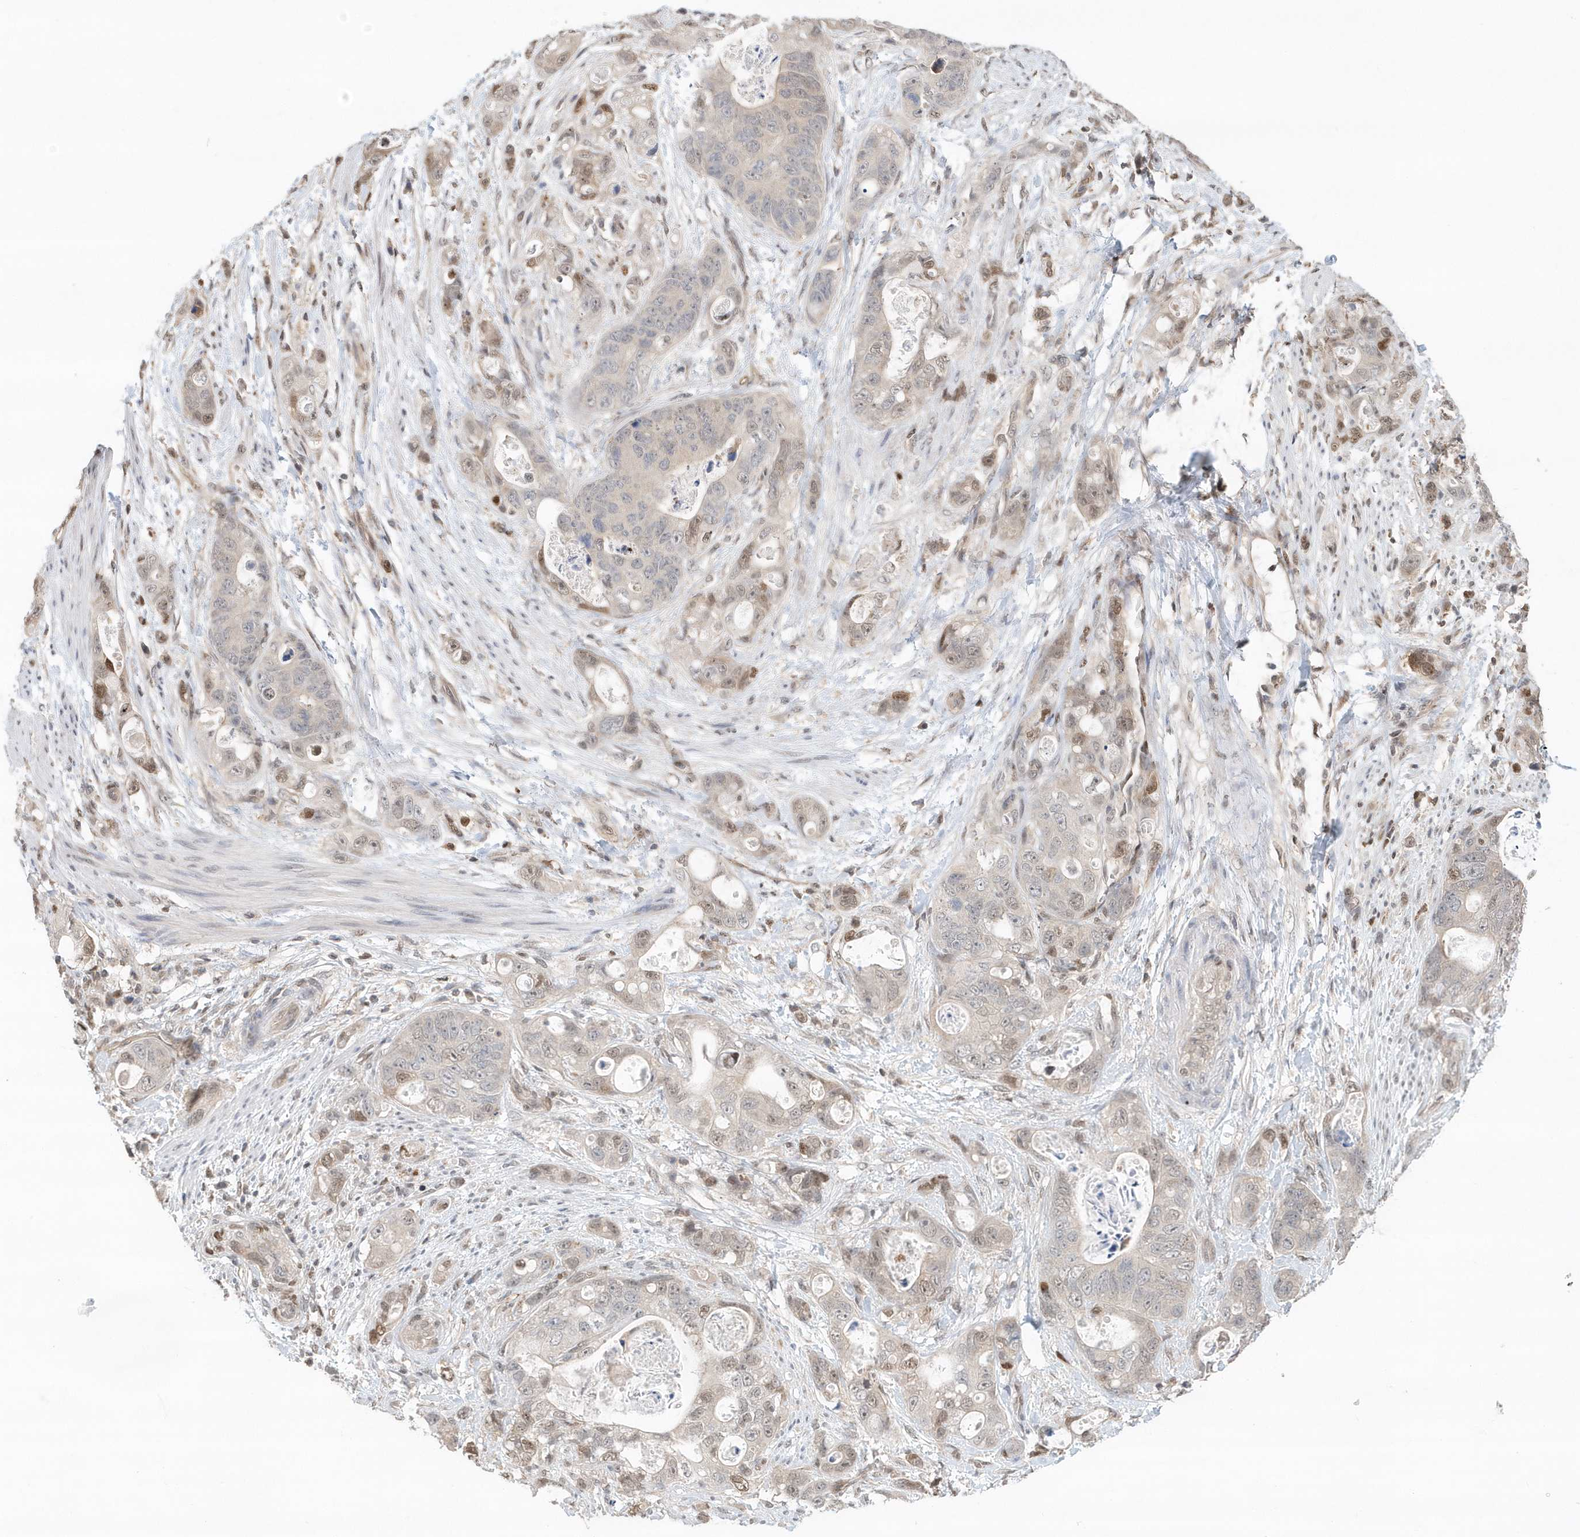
{"staining": {"intensity": "moderate", "quantity": "<25%", "location": "nuclear"}, "tissue": "stomach cancer", "cell_type": "Tumor cells", "image_type": "cancer", "snomed": [{"axis": "morphology", "description": "Adenocarcinoma, NOS"}, {"axis": "topography", "description": "Stomach"}], "caption": "Tumor cells reveal low levels of moderate nuclear positivity in about <25% of cells in human stomach adenocarcinoma.", "gene": "SUMO2", "patient": {"sex": "female", "age": 89}}